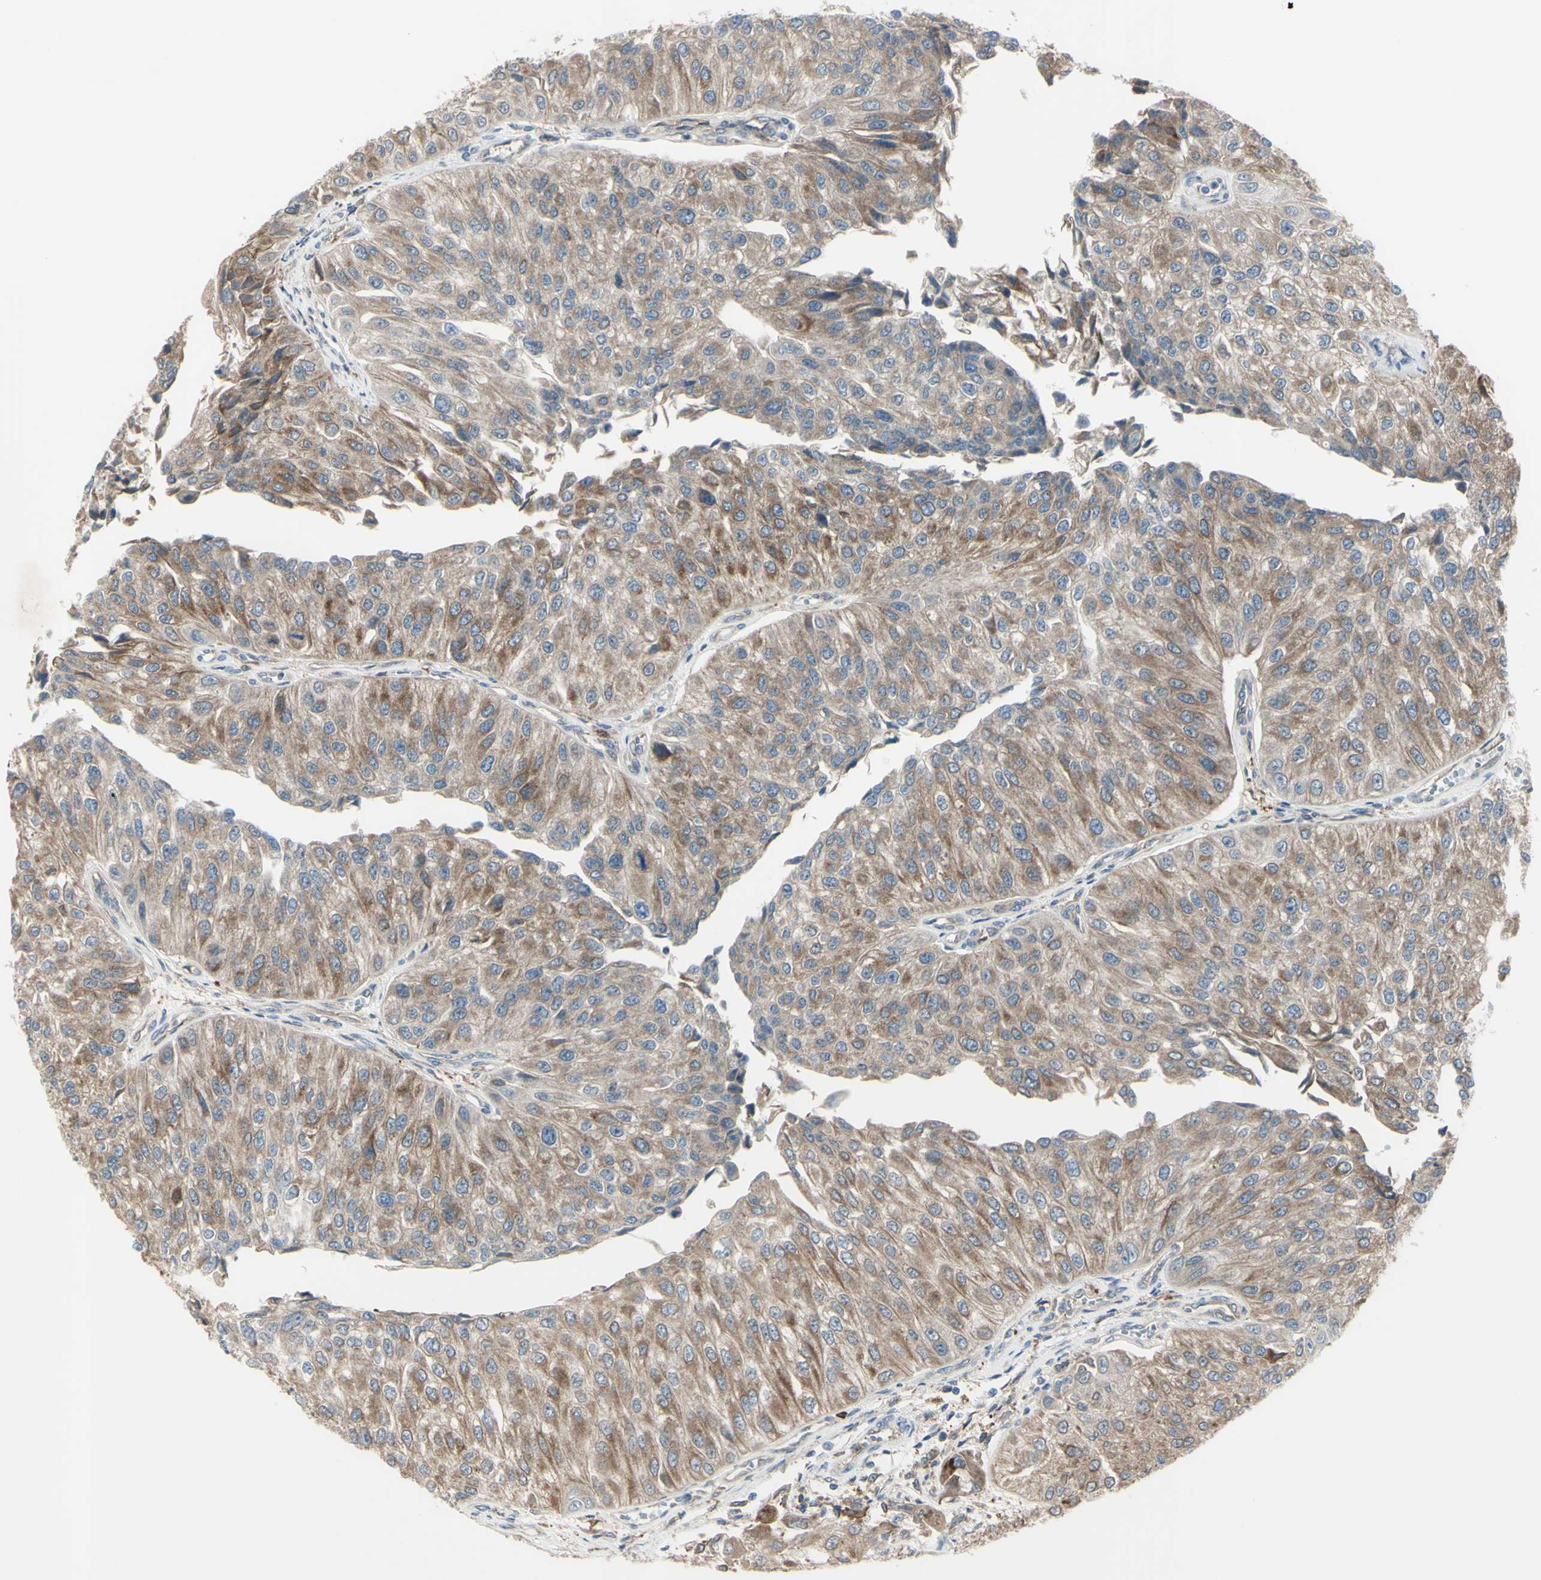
{"staining": {"intensity": "moderate", "quantity": ">75%", "location": "cytoplasmic/membranous"}, "tissue": "urothelial cancer", "cell_type": "Tumor cells", "image_type": "cancer", "snomed": [{"axis": "morphology", "description": "Urothelial carcinoma, High grade"}, {"axis": "topography", "description": "Kidney"}, {"axis": "topography", "description": "Urinary bladder"}], "caption": "This is a photomicrograph of immunohistochemistry (IHC) staining of urothelial cancer, which shows moderate positivity in the cytoplasmic/membranous of tumor cells.", "gene": "IGSF9B", "patient": {"sex": "male", "age": 77}}